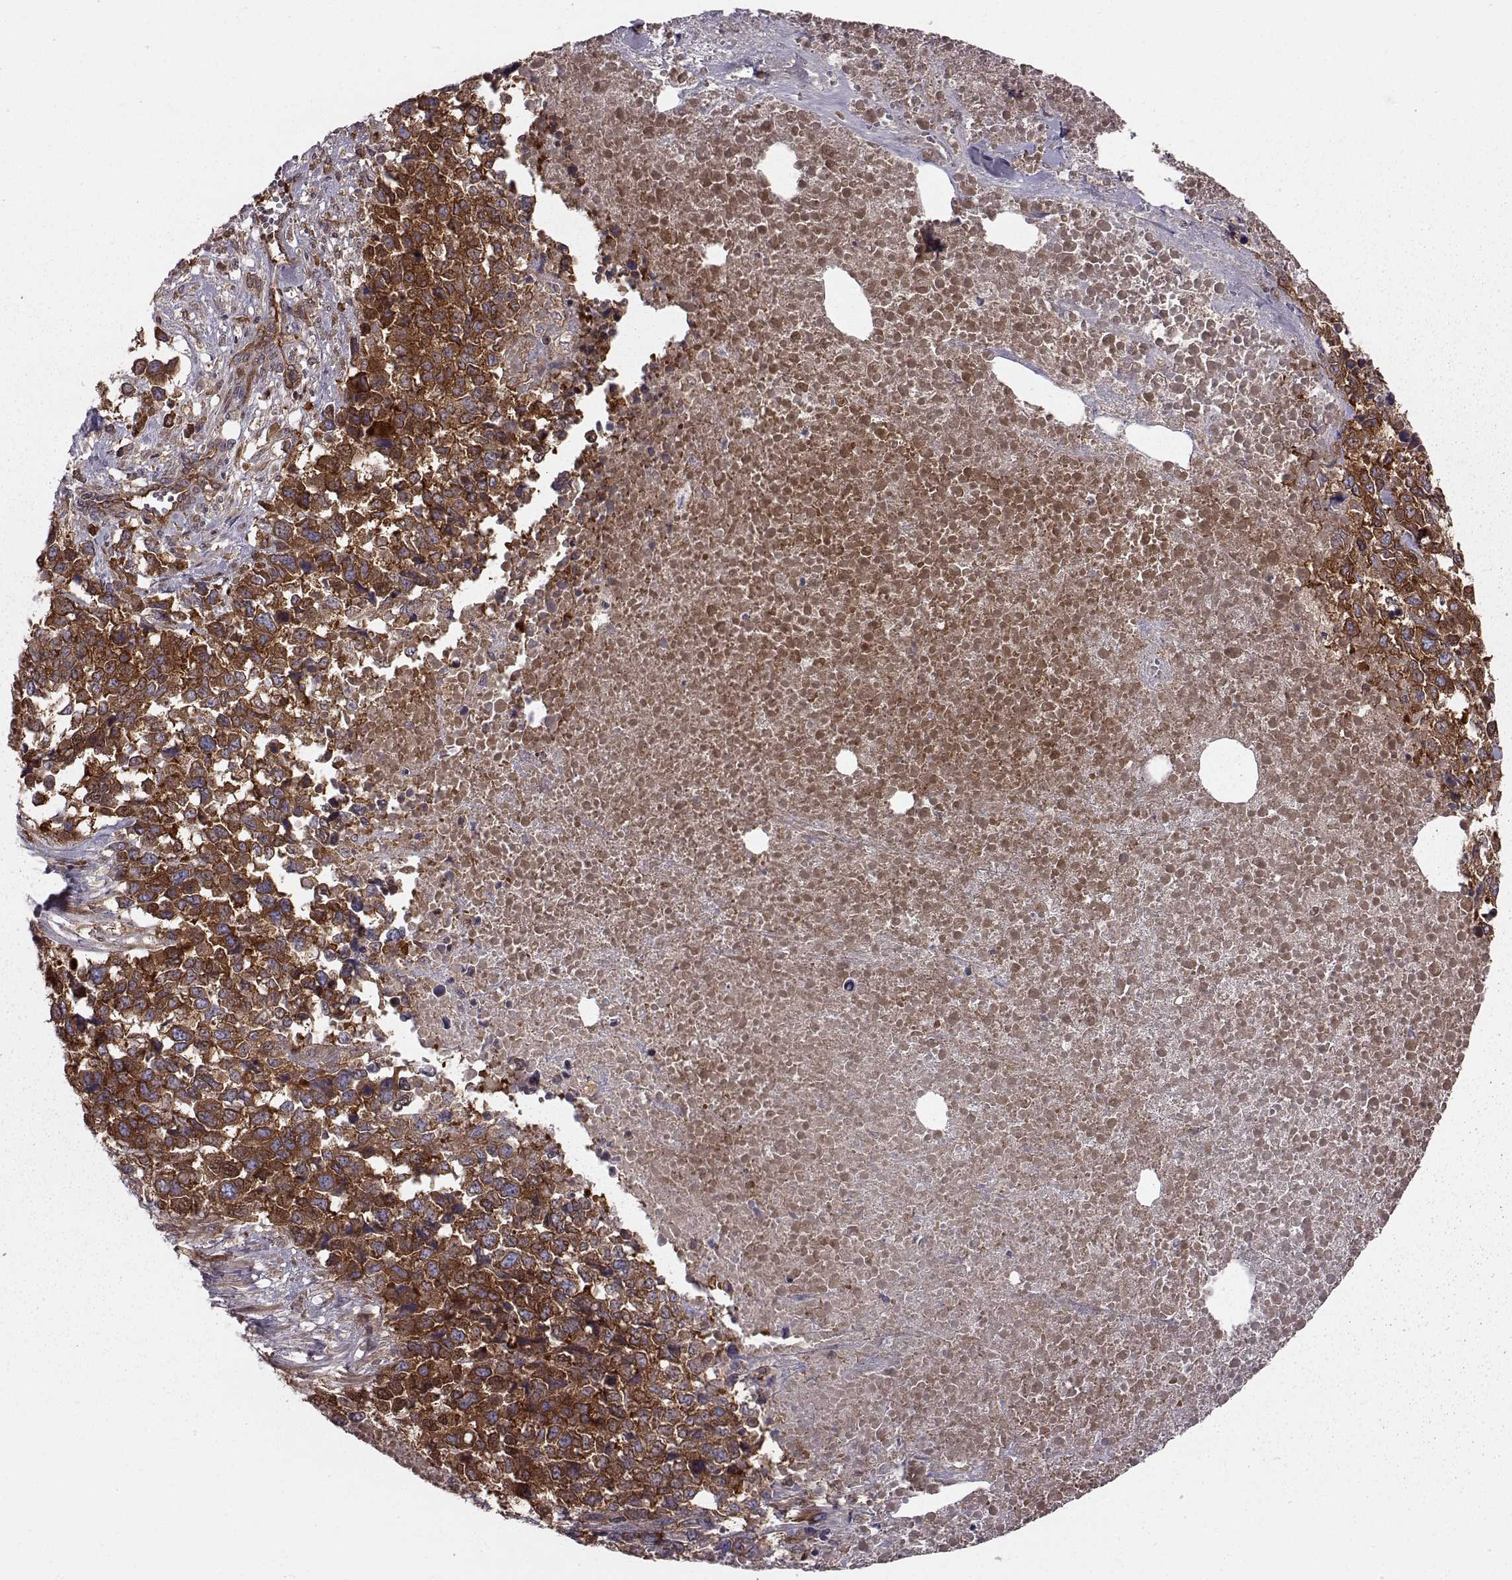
{"staining": {"intensity": "strong", "quantity": ">75%", "location": "cytoplasmic/membranous"}, "tissue": "melanoma", "cell_type": "Tumor cells", "image_type": "cancer", "snomed": [{"axis": "morphology", "description": "Malignant melanoma, Metastatic site"}, {"axis": "topography", "description": "Skin"}], "caption": "Melanoma stained with IHC exhibits strong cytoplasmic/membranous staining in about >75% of tumor cells.", "gene": "RABGAP1", "patient": {"sex": "male", "age": 84}}